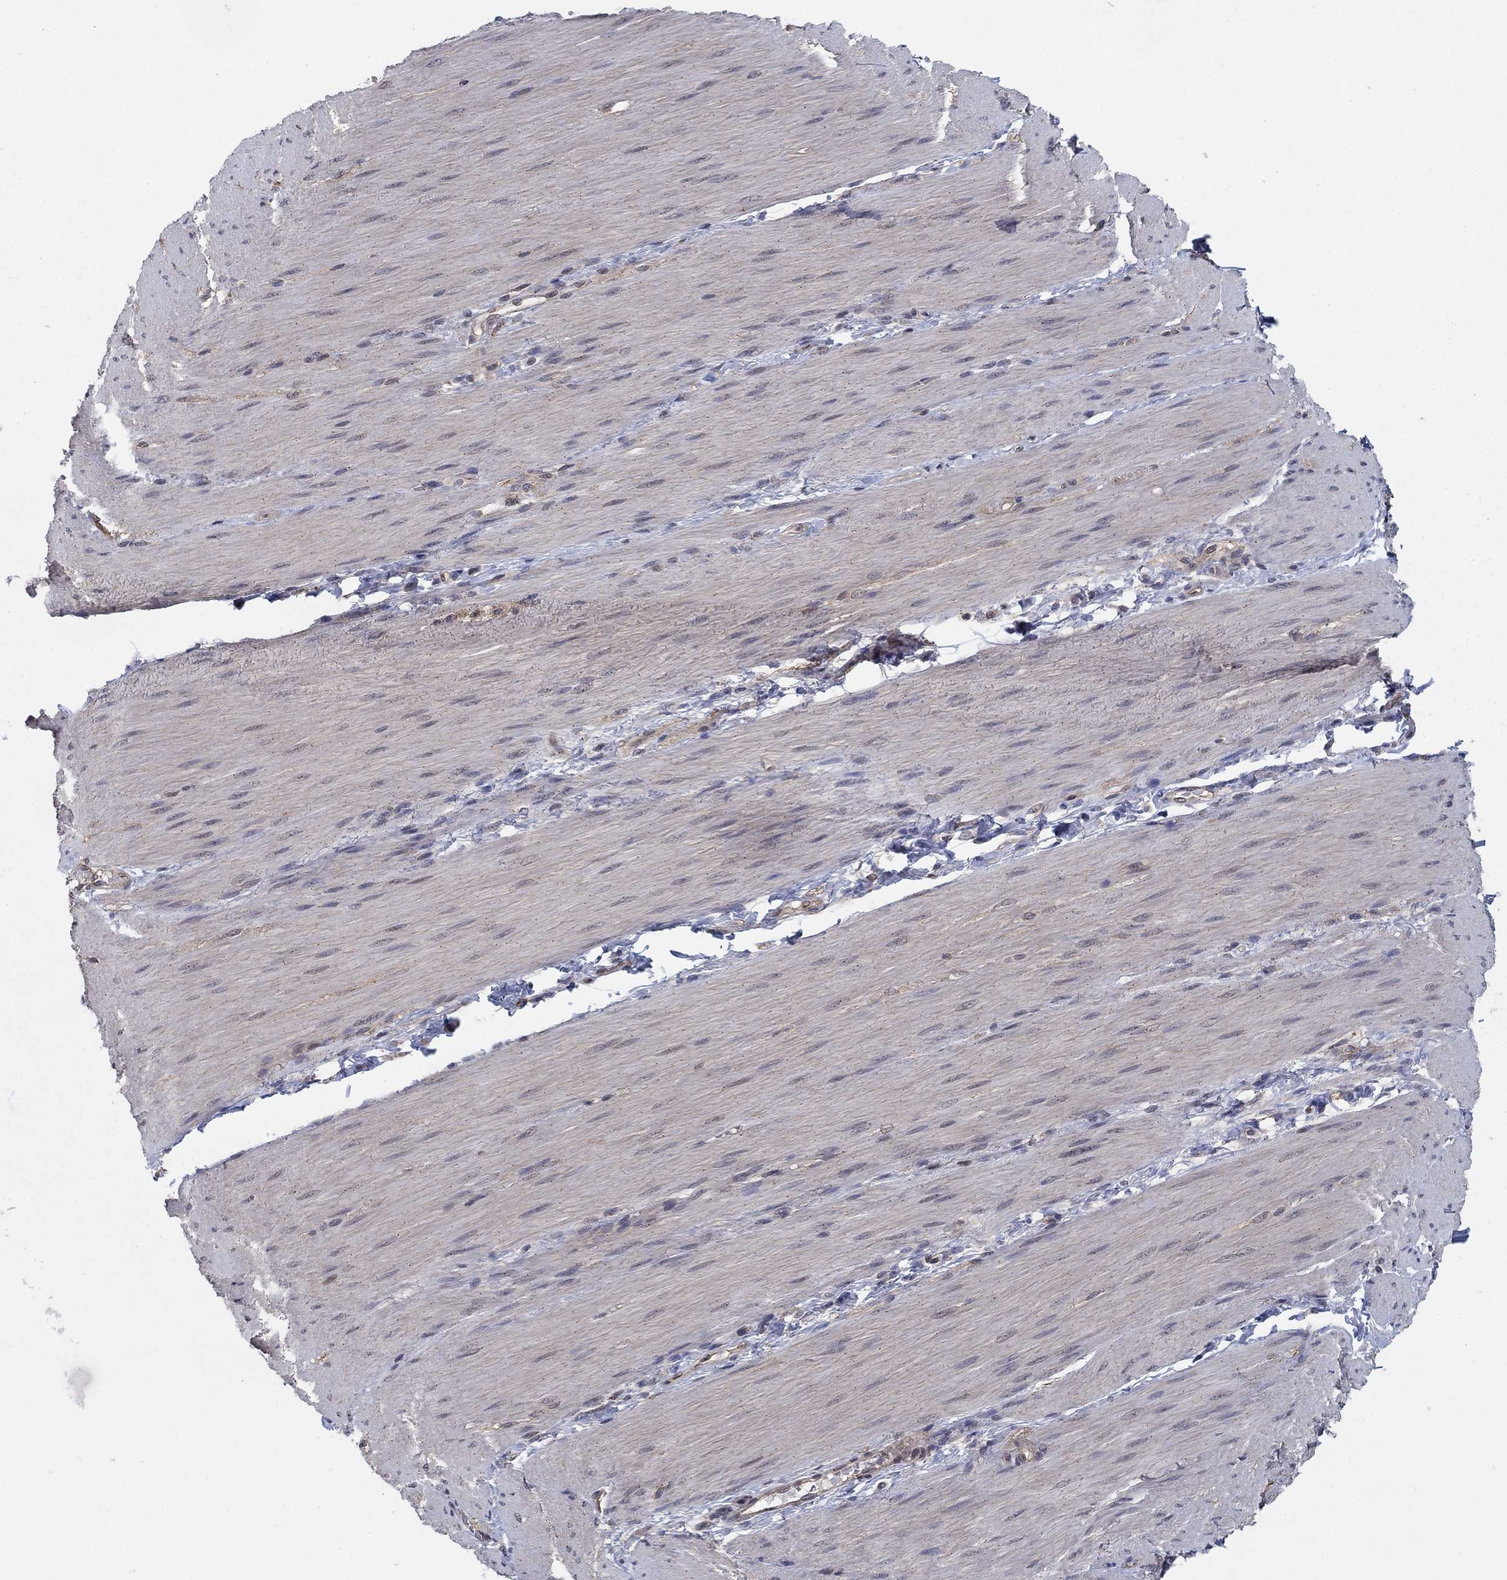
{"staining": {"intensity": "negative", "quantity": "none", "location": "none"}, "tissue": "adipose tissue", "cell_type": "Adipocytes", "image_type": "normal", "snomed": [{"axis": "morphology", "description": "Normal tissue, NOS"}, {"axis": "topography", "description": "Smooth muscle"}, {"axis": "topography", "description": "Duodenum"}, {"axis": "topography", "description": "Peripheral nerve tissue"}], "caption": "Immunohistochemical staining of benign adipose tissue shows no significant expression in adipocytes. (Immunohistochemistry, brightfield microscopy, high magnification).", "gene": "SH3RF1", "patient": {"sex": "female", "age": 61}}